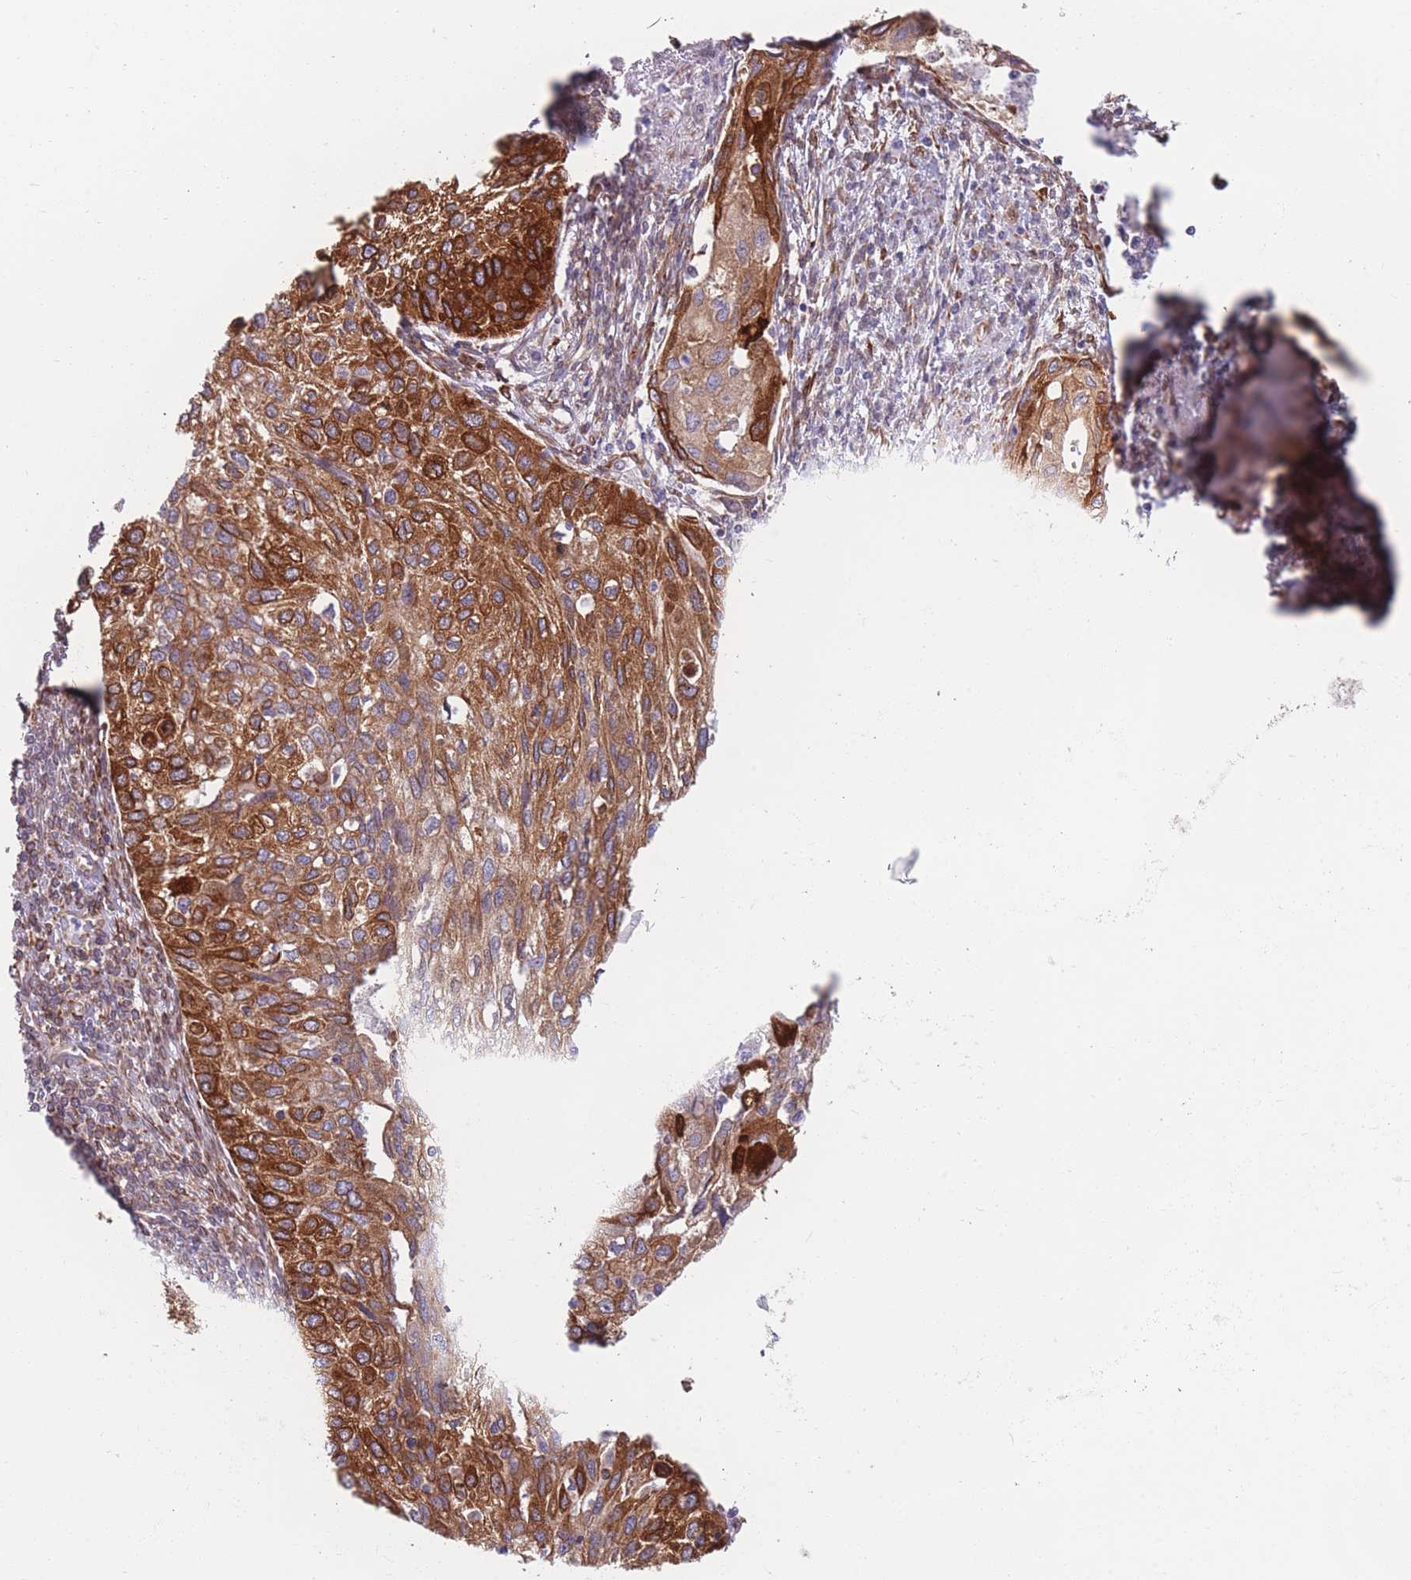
{"staining": {"intensity": "strong", "quantity": ">75%", "location": "cytoplasmic/membranous"}, "tissue": "cervical cancer", "cell_type": "Tumor cells", "image_type": "cancer", "snomed": [{"axis": "morphology", "description": "Squamous cell carcinoma, NOS"}, {"axis": "topography", "description": "Cervix"}], "caption": "There is high levels of strong cytoplasmic/membranous positivity in tumor cells of cervical cancer (squamous cell carcinoma), as demonstrated by immunohistochemical staining (brown color).", "gene": "AK9", "patient": {"sex": "female", "age": 67}}